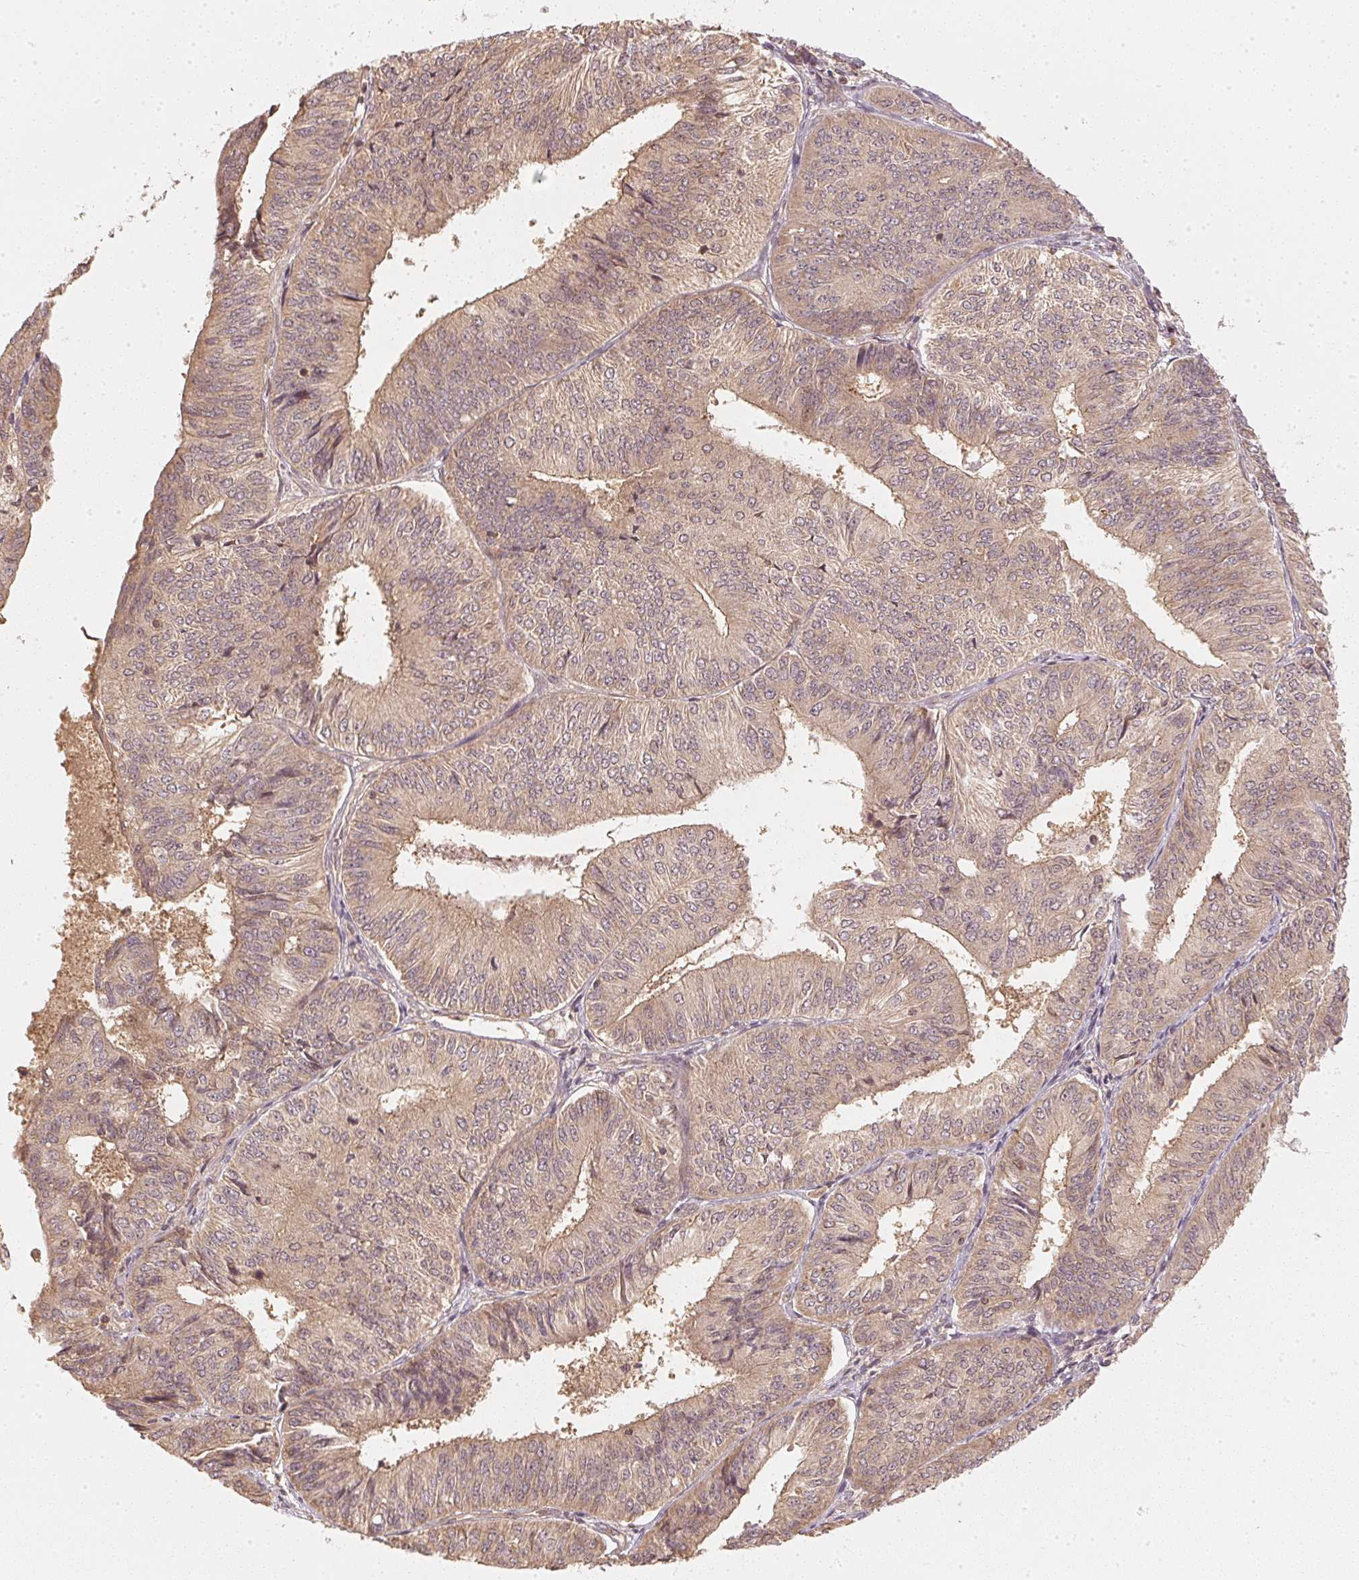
{"staining": {"intensity": "weak", "quantity": ">75%", "location": "cytoplasmic/membranous,nuclear"}, "tissue": "endometrial cancer", "cell_type": "Tumor cells", "image_type": "cancer", "snomed": [{"axis": "morphology", "description": "Adenocarcinoma, NOS"}, {"axis": "topography", "description": "Endometrium"}], "caption": "Protein expression analysis of endometrial adenocarcinoma exhibits weak cytoplasmic/membranous and nuclear staining in approximately >75% of tumor cells.", "gene": "UBE2L3", "patient": {"sex": "female", "age": 58}}